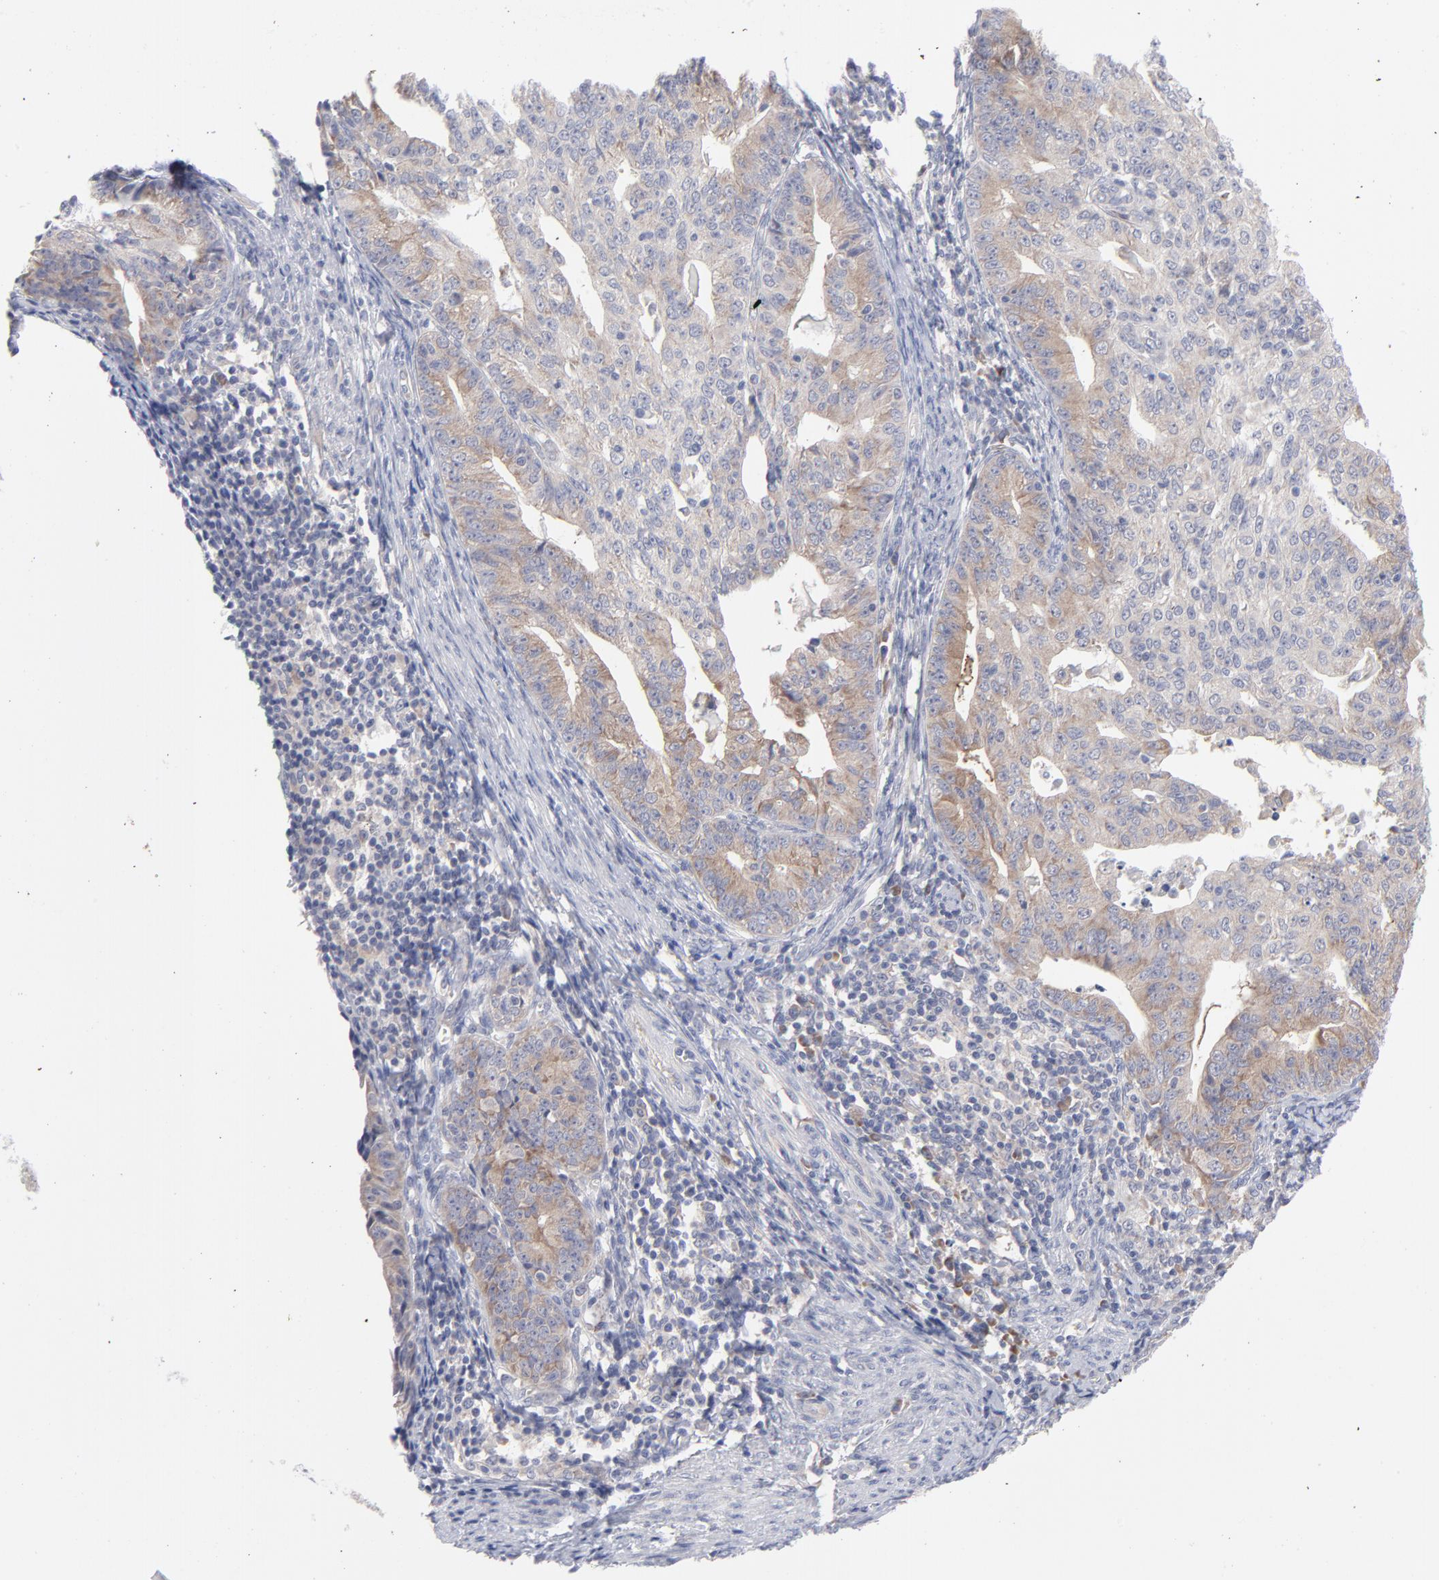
{"staining": {"intensity": "weak", "quantity": ">75%", "location": "cytoplasmic/membranous"}, "tissue": "endometrial cancer", "cell_type": "Tumor cells", "image_type": "cancer", "snomed": [{"axis": "morphology", "description": "Adenocarcinoma, NOS"}, {"axis": "topography", "description": "Endometrium"}], "caption": "Immunohistochemical staining of human endometrial cancer shows weak cytoplasmic/membranous protein expression in approximately >75% of tumor cells.", "gene": "RPS24", "patient": {"sex": "female", "age": 56}}